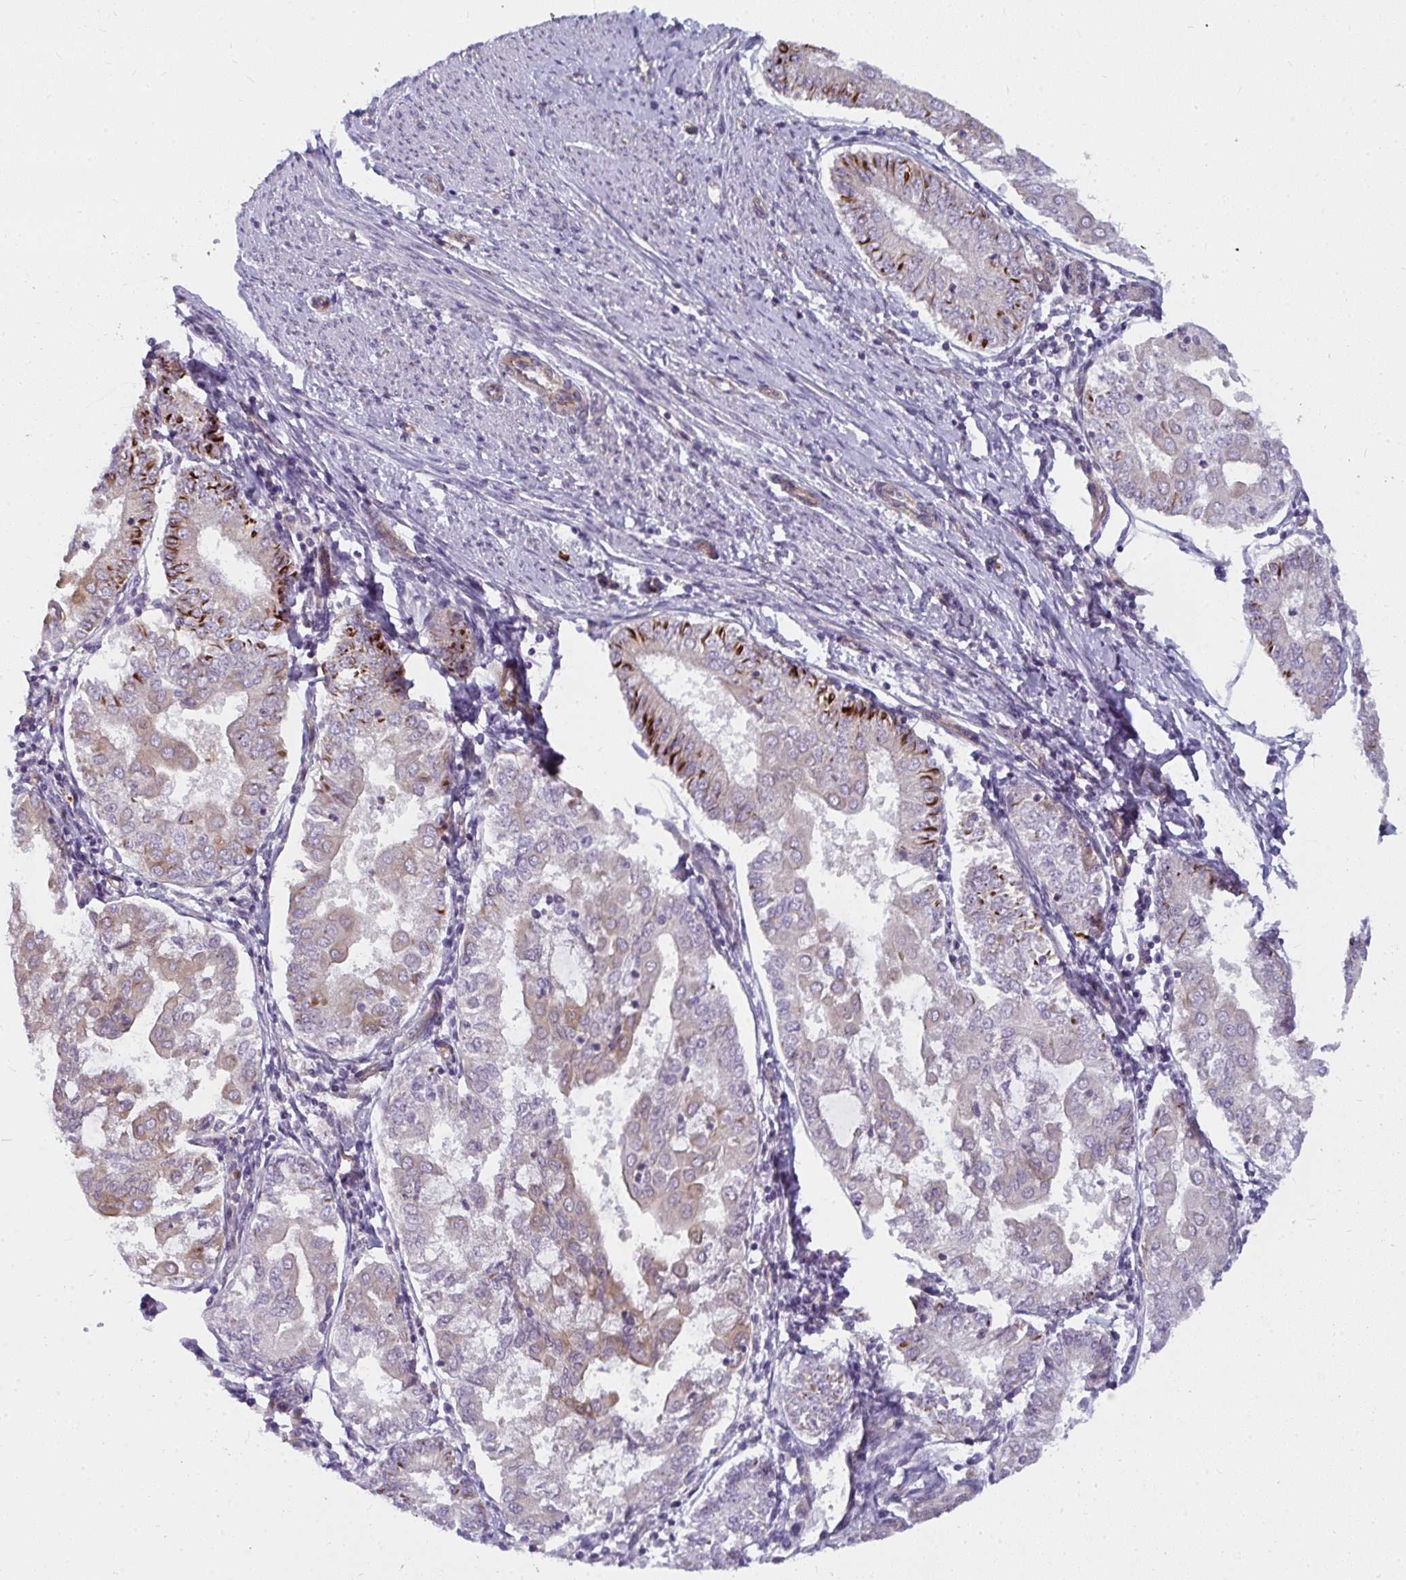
{"staining": {"intensity": "strong", "quantity": "<25%", "location": "cytoplasmic/membranous"}, "tissue": "endometrial cancer", "cell_type": "Tumor cells", "image_type": "cancer", "snomed": [{"axis": "morphology", "description": "Adenocarcinoma, NOS"}, {"axis": "topography", "description": "Endometrium"}], "caption": "Strong cytoplasmic/membranous positivity is appreciated in approximately <25% of tumor cells in endometrial adenocarcinoma.", "gene": "IFIT3", "patient": {"sex": "female", "age": 68}}